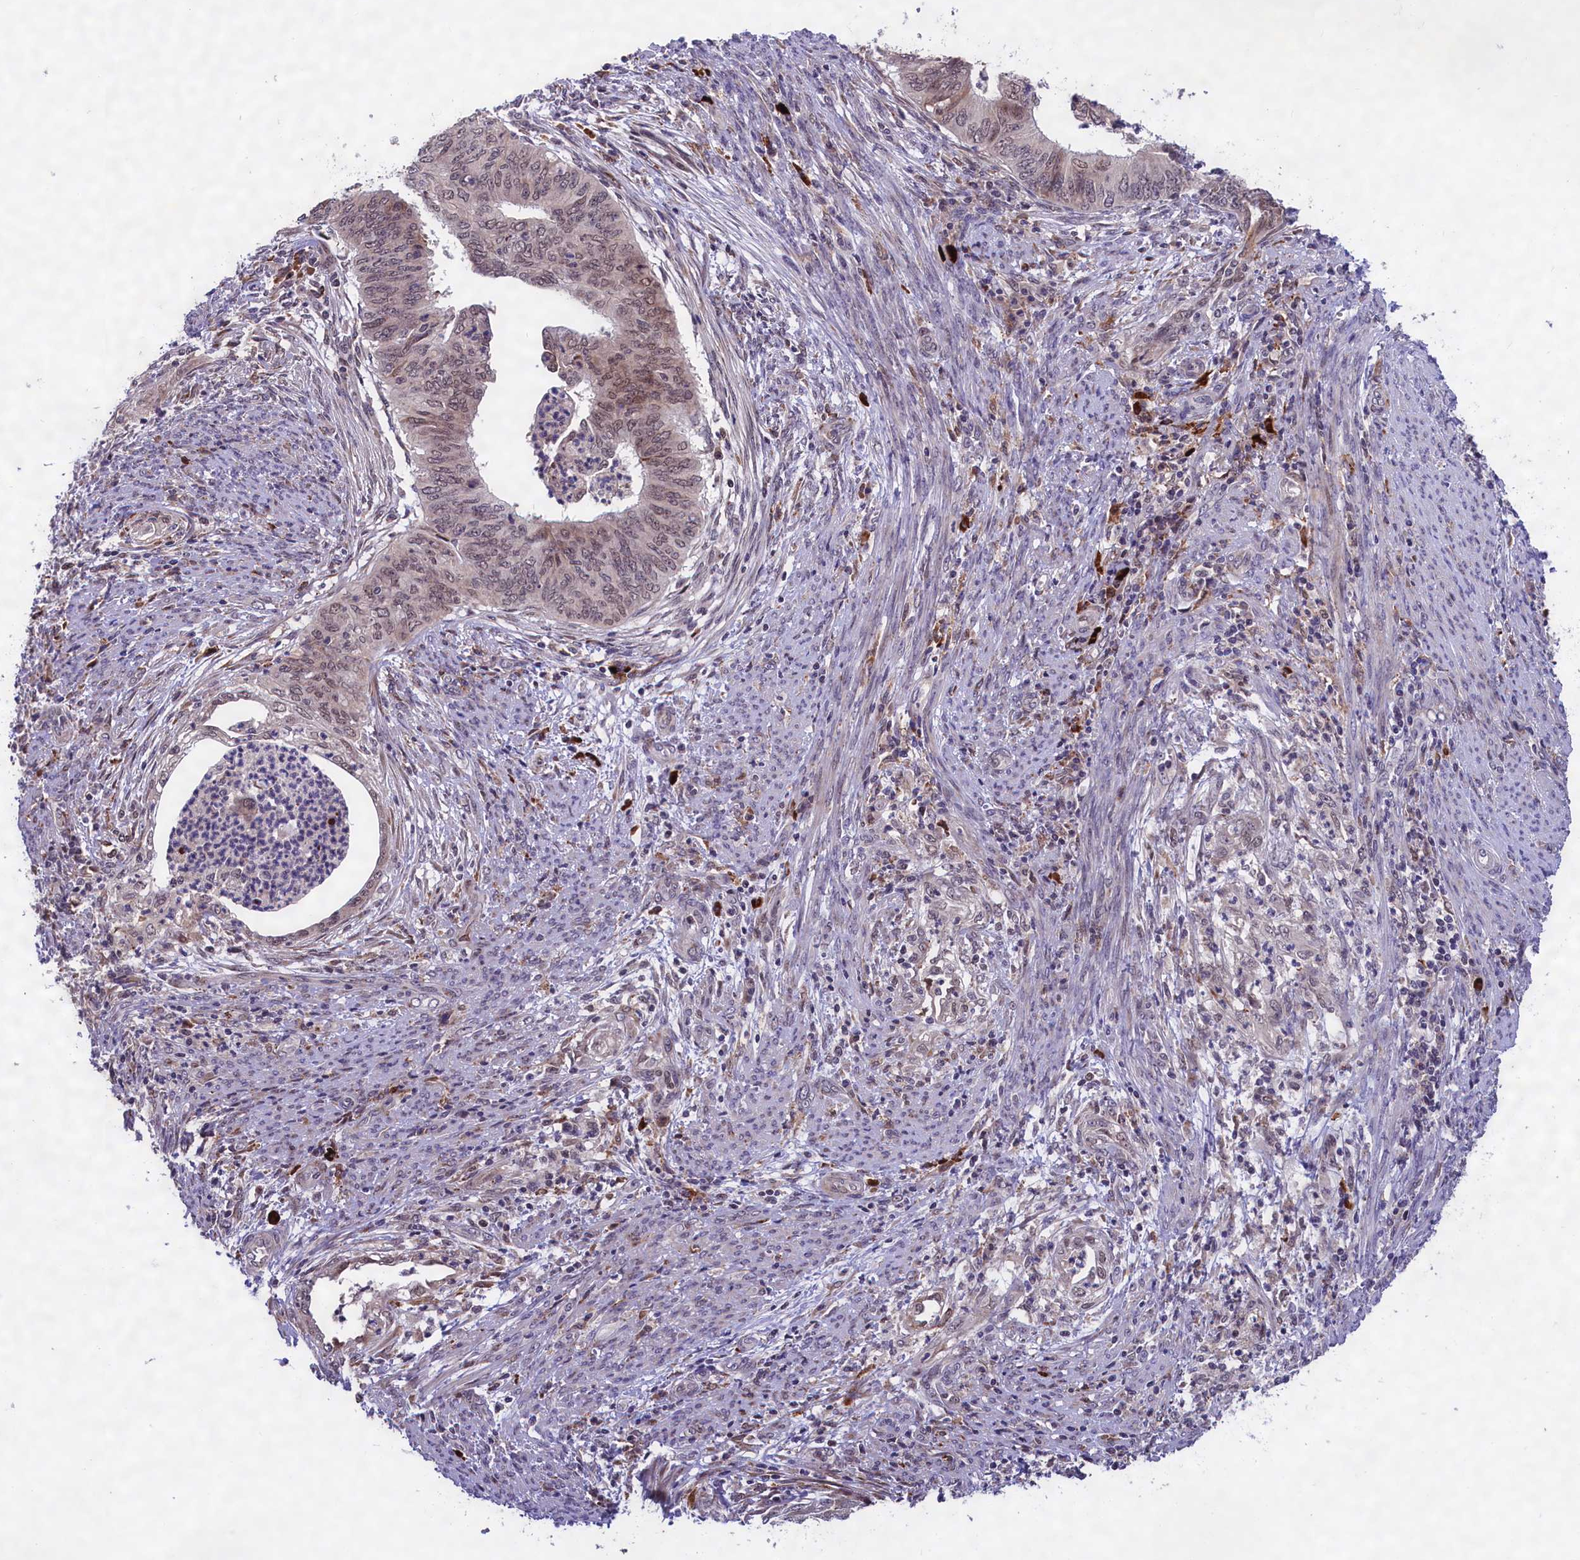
{"staining": {"intensity": "moderate", "quantity": "<25%", "location": "nuclear"}, "tissue": "endometrial cancer", "cell_type": "Tumor cells", "image_type": "cancer", "snomed": [{"axis": "morphology", "description": "Adenocarcinoma, NOS"}, {"axis": "topography", "description": "Endometrium"}], "caption": "Endometrial cancer stained with immunohistochemistry (IHC) exhibits moderate nuclear positivity in approximately <25% of tumor cells.", "gene": "FBXO45", "patient": {"sex": "female", "age": 68}}